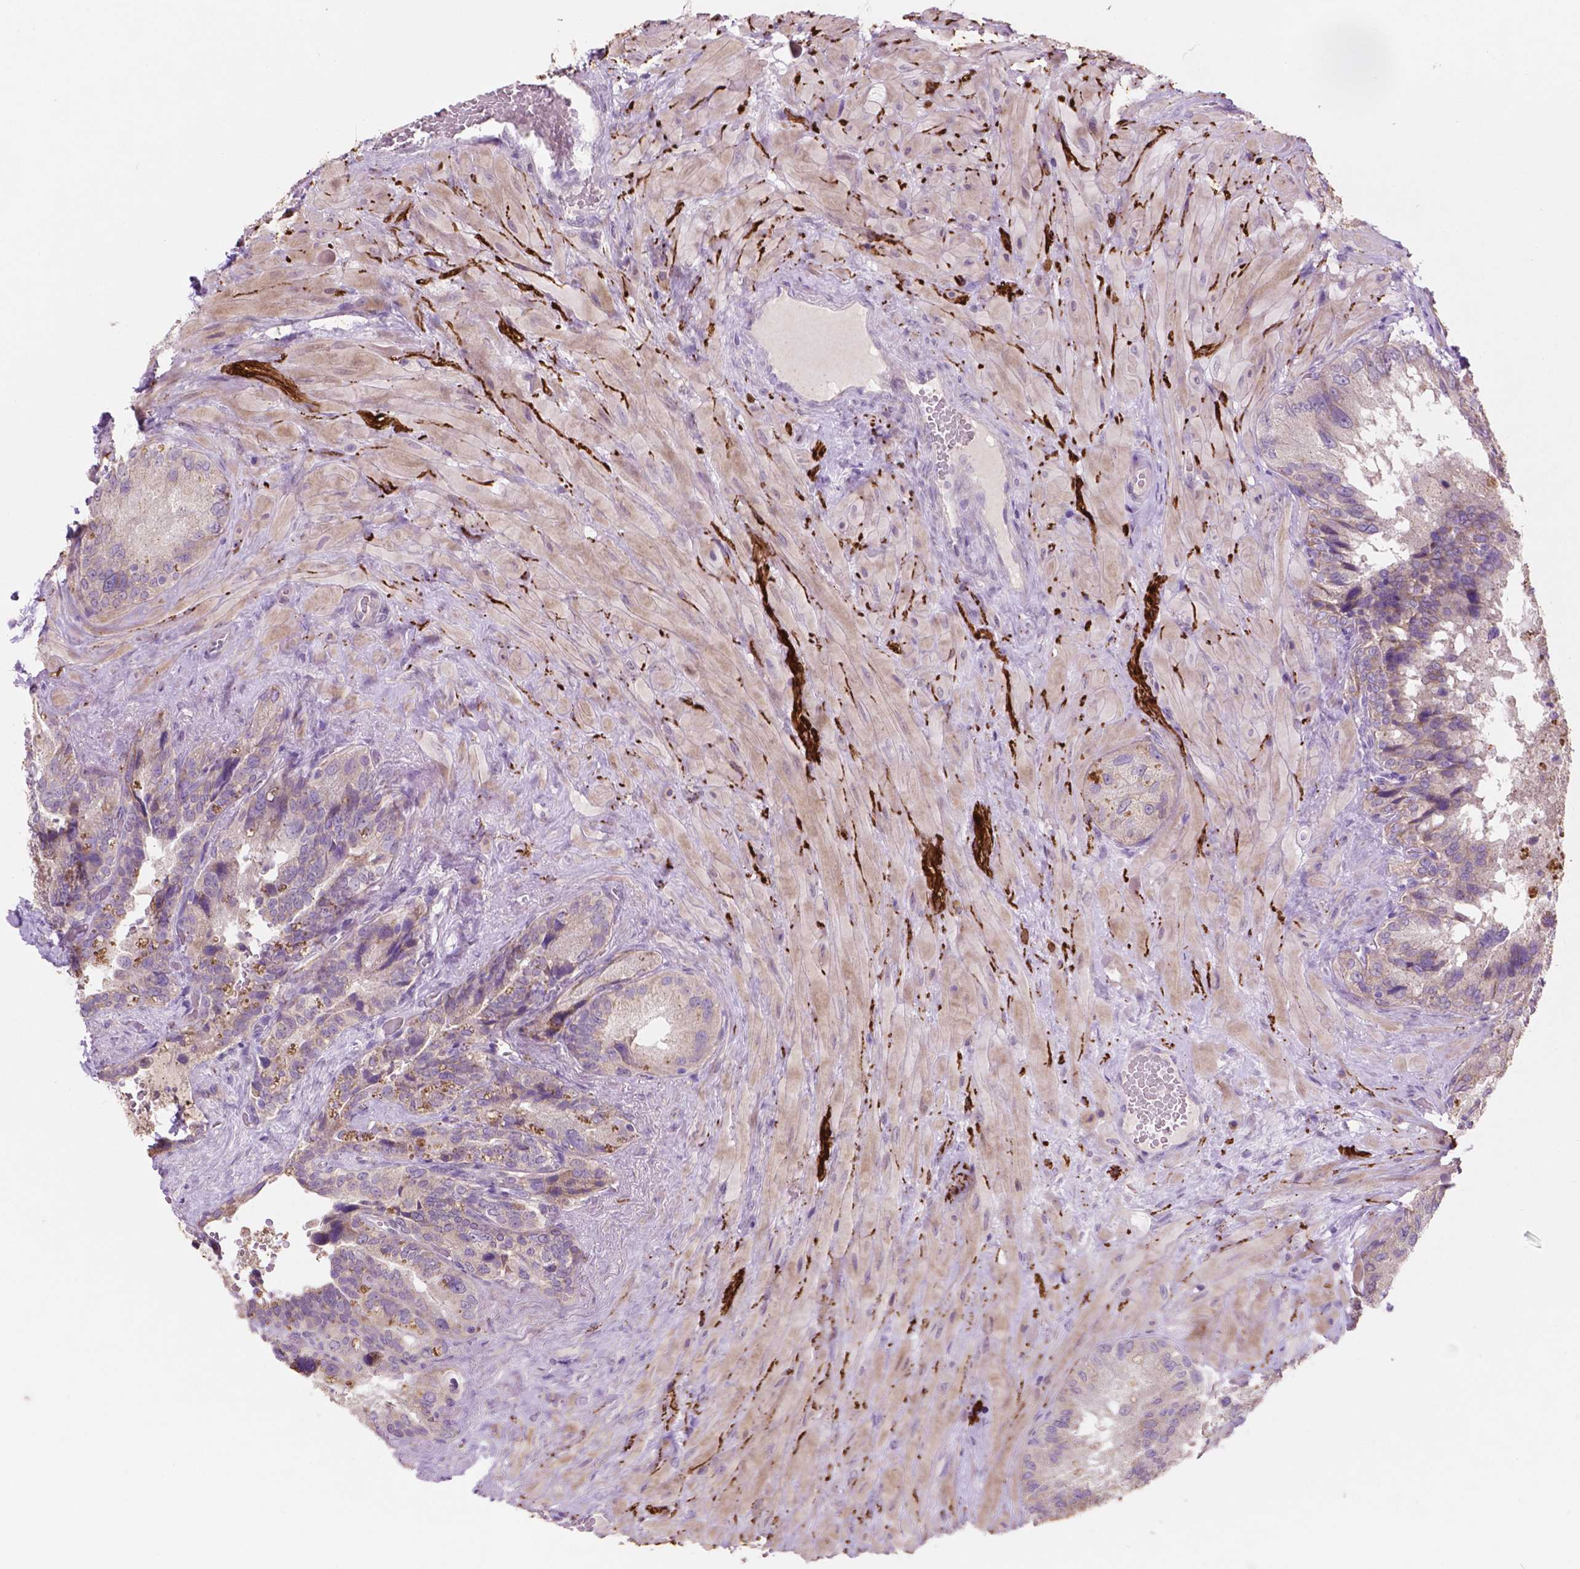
{"staining": {"intensity": "weak", "quantity": "<25%", "location": "cytoplasmic/membranous"}, "tissue": "seminal vesicle", "cell_type": "Glandular cells", "image_type": "normal", "snomed": [{"axis": "morphology", "description": "Normal tissue, NOS"}, {"axis": "topography", "description": "Seminal veicle"}], "caption": "IHC photomicrograph of benign seminal vesicle: human seminal vesicle stained with DAB (3,3'-diaminobenzidine) exhibits no significant protein expression in glandular cells.", "gene": "LRP1B", "patient": {"sex": "male", "age": 69}}